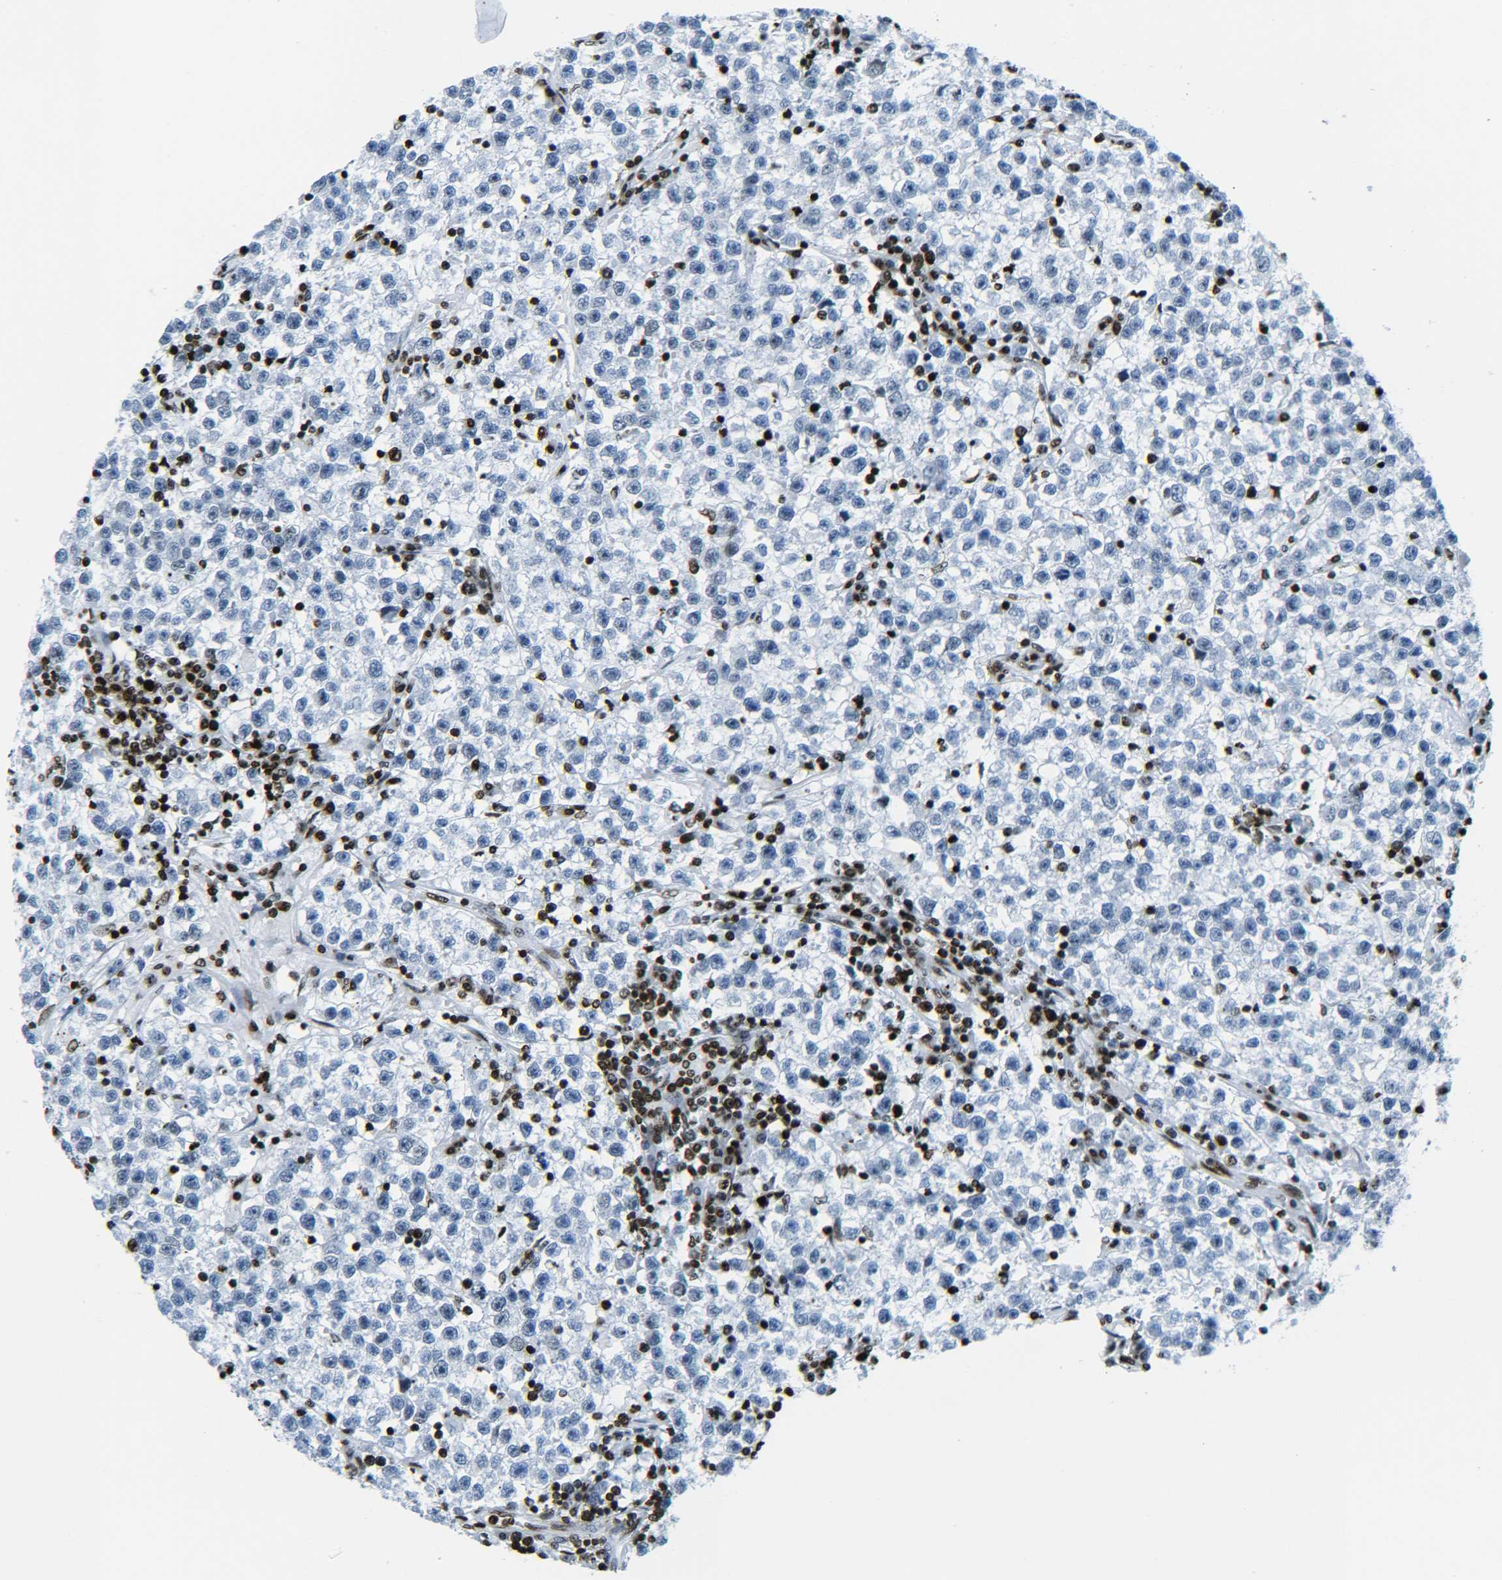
{"staining": {"intensity": "negative", "quantity": "none", "location": "none"}, "tissue": "testis cancer", "cell_type": "Tumor cells", "image_type": "cancer", "snomed": [{"axis": "morphology", "description": "Seminoma, NOS"}, {"axis": "topography", "description": "Testis"}], "caption": "There is no significant expression in tumor cells of testis cancer (seminoma). The staining is performed using DAB (3,3'-diaminobenzidine) brown chromogen with nuclei counter-stained in using hematoxylin.", "gene": "H2AX", "patient": {"sex": "male", "age": 22}}